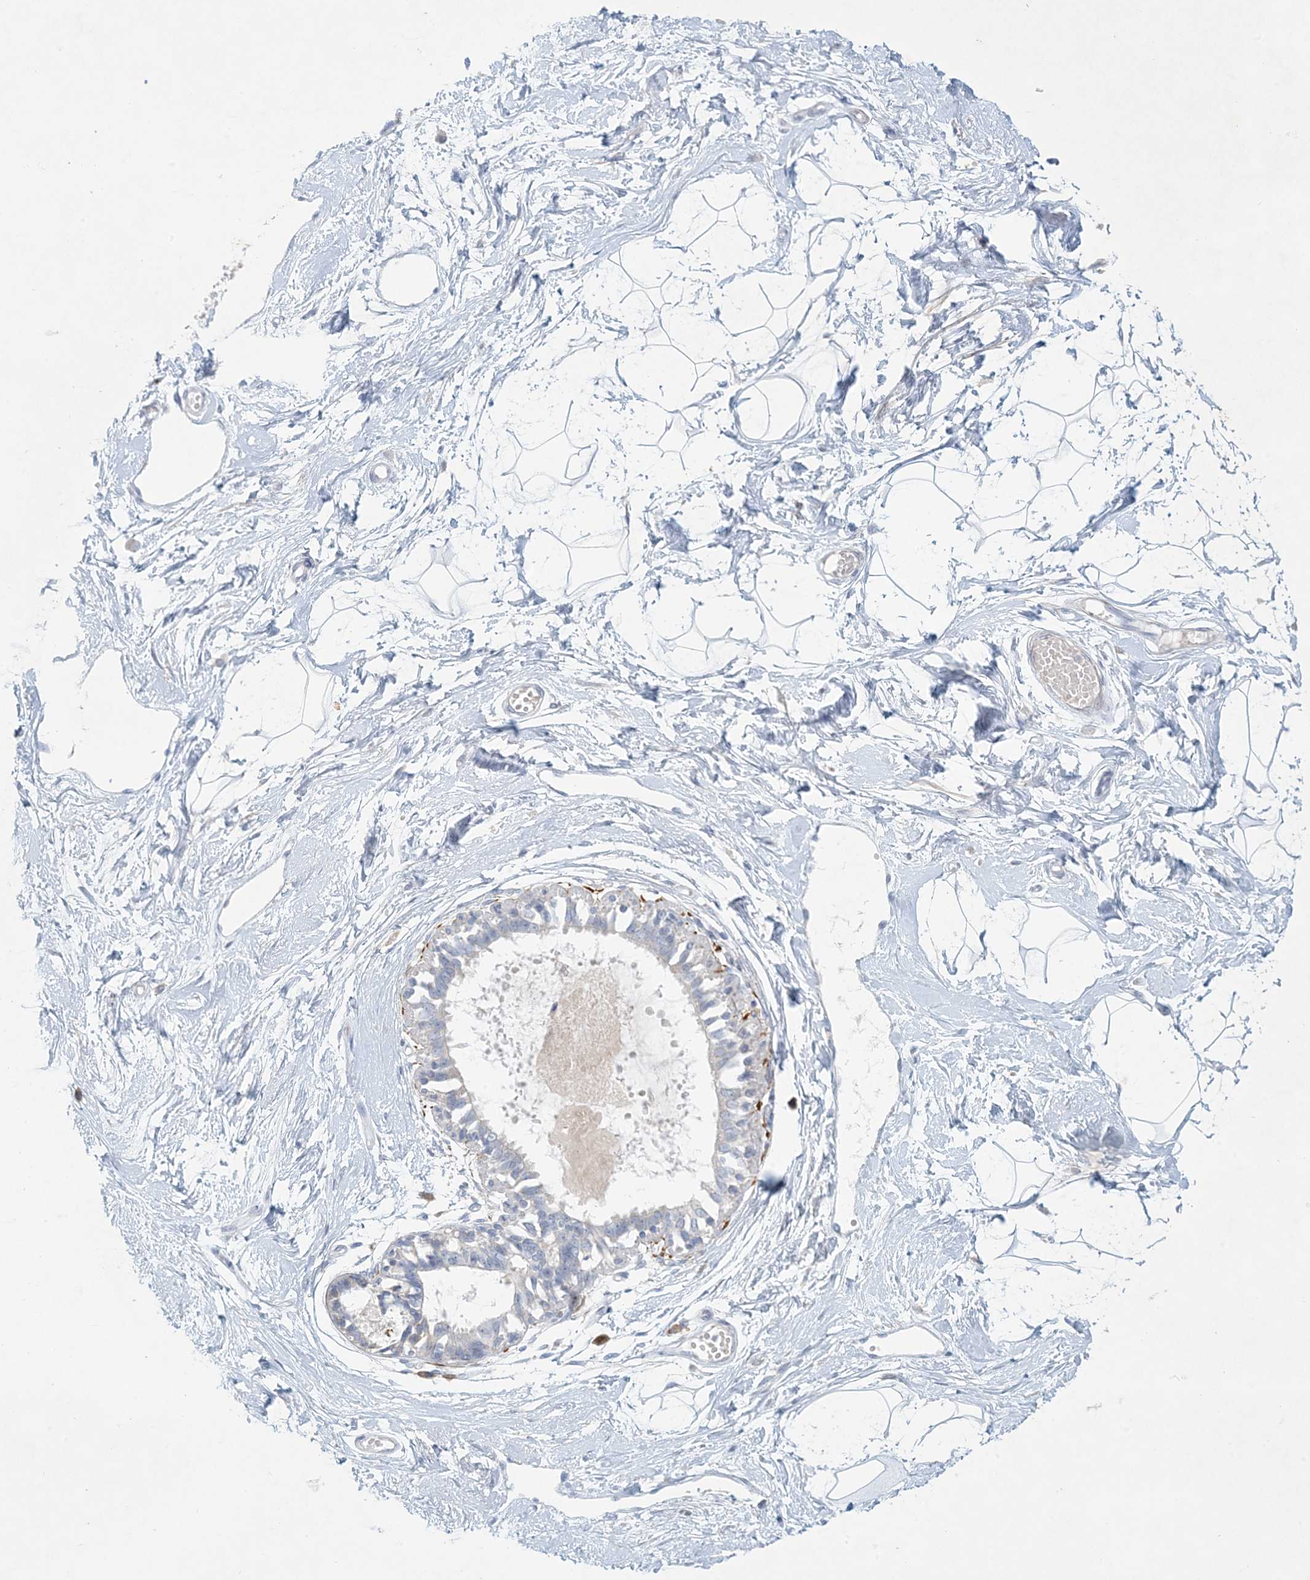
{"staining": {"intensity": "negative", "quantity": "none", "location": "none"}, "tissue": "breast", "cell_type": "Adipocytes", "image_type": "normal", "snomed": [{"axis": "morphology", "description": "Normal tissue, NOS"}, {"axis": "topography", "description": "Breast"}], "caption": "This image is of normal breast stained with immunohistochemistry to label a protein in brown with the nuclei are counter-stained blue. There is no positivity in adipocytes.", "gene": "ZNF385D", "patient": {"sex": "female", "age": 45}}